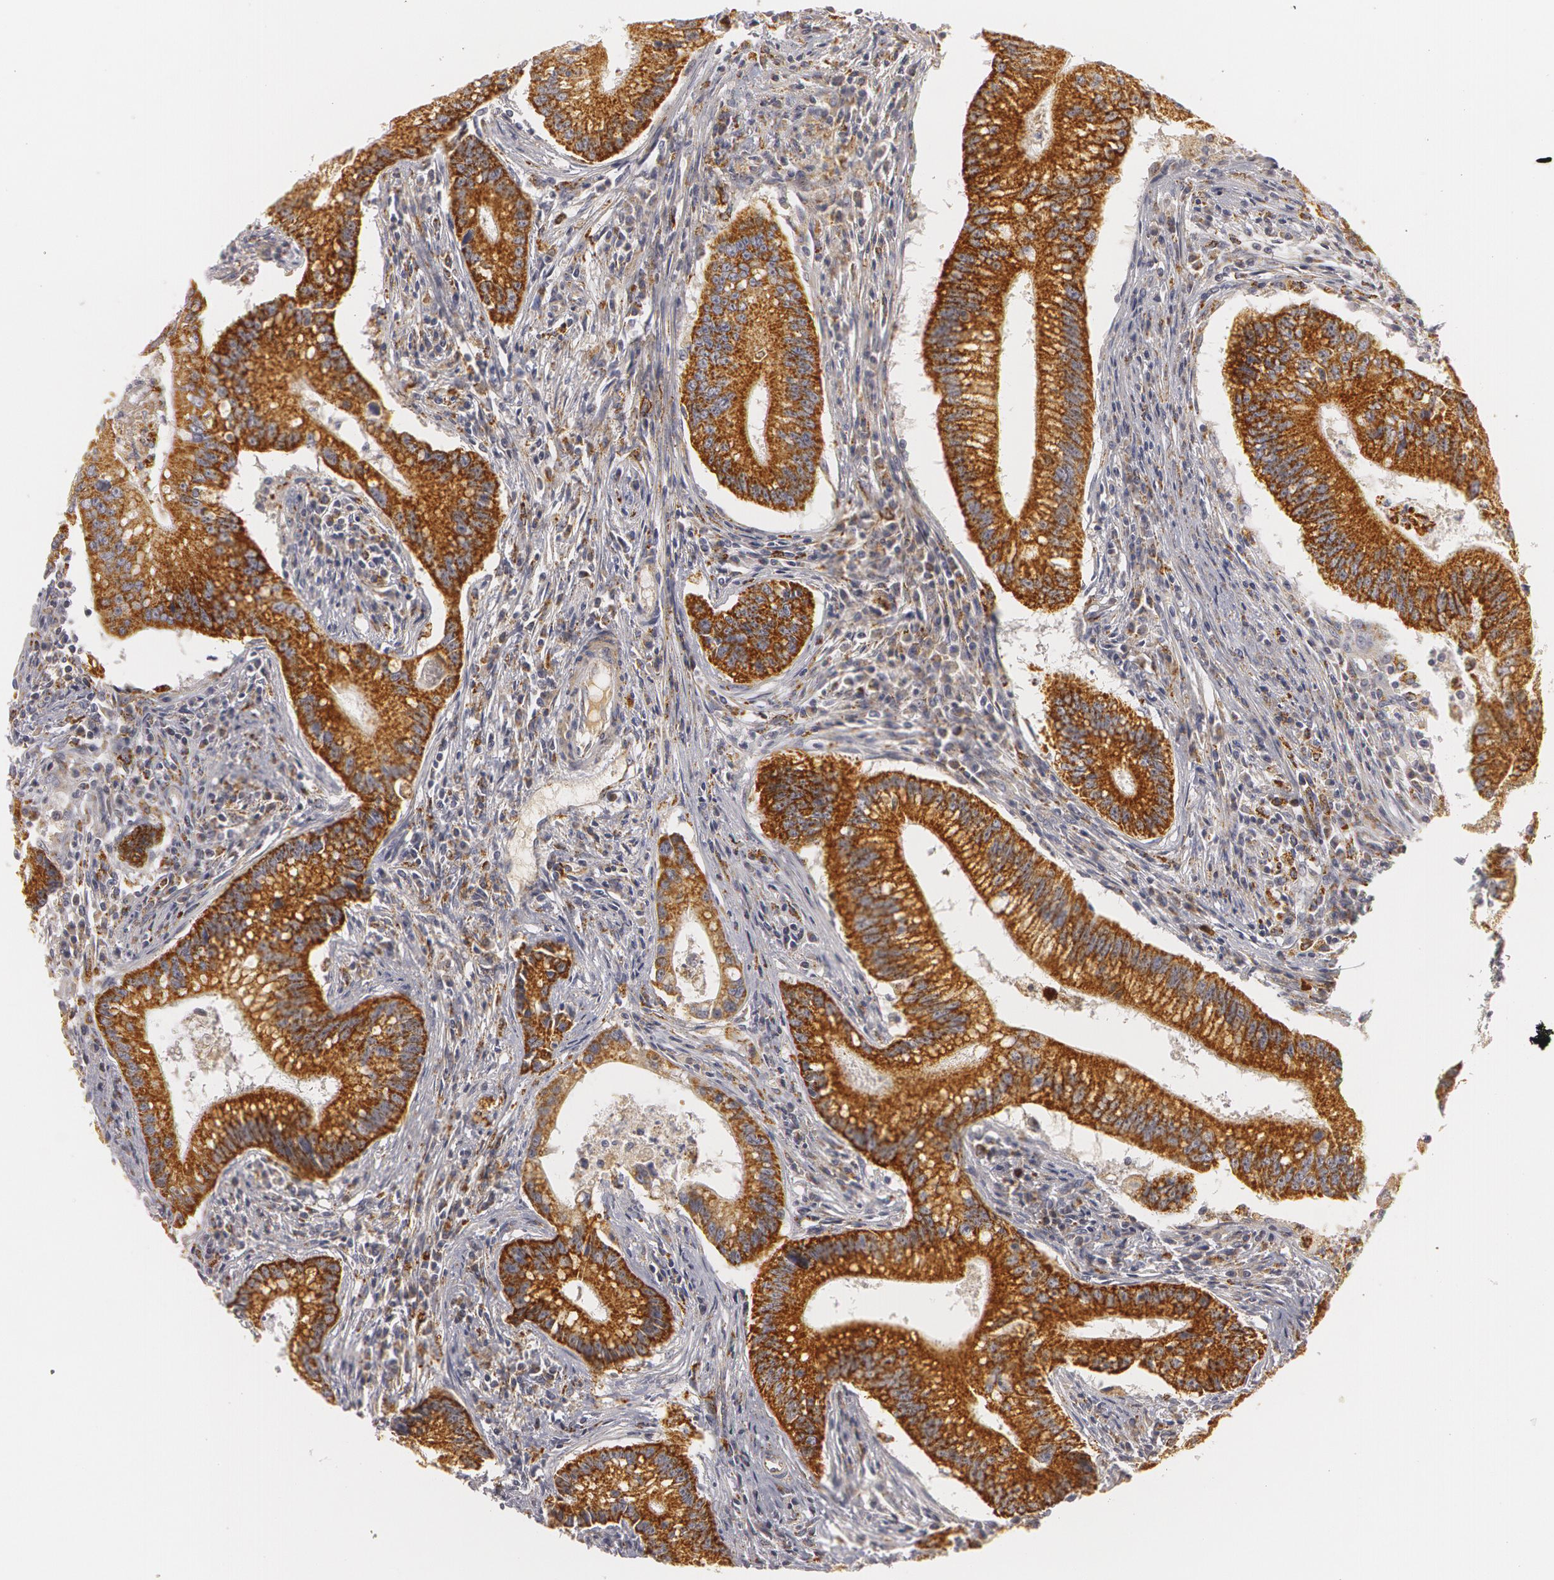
{"staining": {"intensity": "strong", "quantity": ">75%", "location": "cytoplasmic/membranous"}, "tissue": "colorectal cancer", "cell_type": "Tumor cells", "image_type": "cancer", "snomed": [{"axis": "morphology", "description": "Adenocarcinoma, NOS"}, {"axis": "topography", "description": "Rectum"}], "caption": "Protein expression analysis of human adenocarcinoma (colorectal) reveals strong cytoplasmic/membranous positivity in about >75% of tumor cells.", "gene": "C7", "patient": {"sex": "female", "age": 81}}